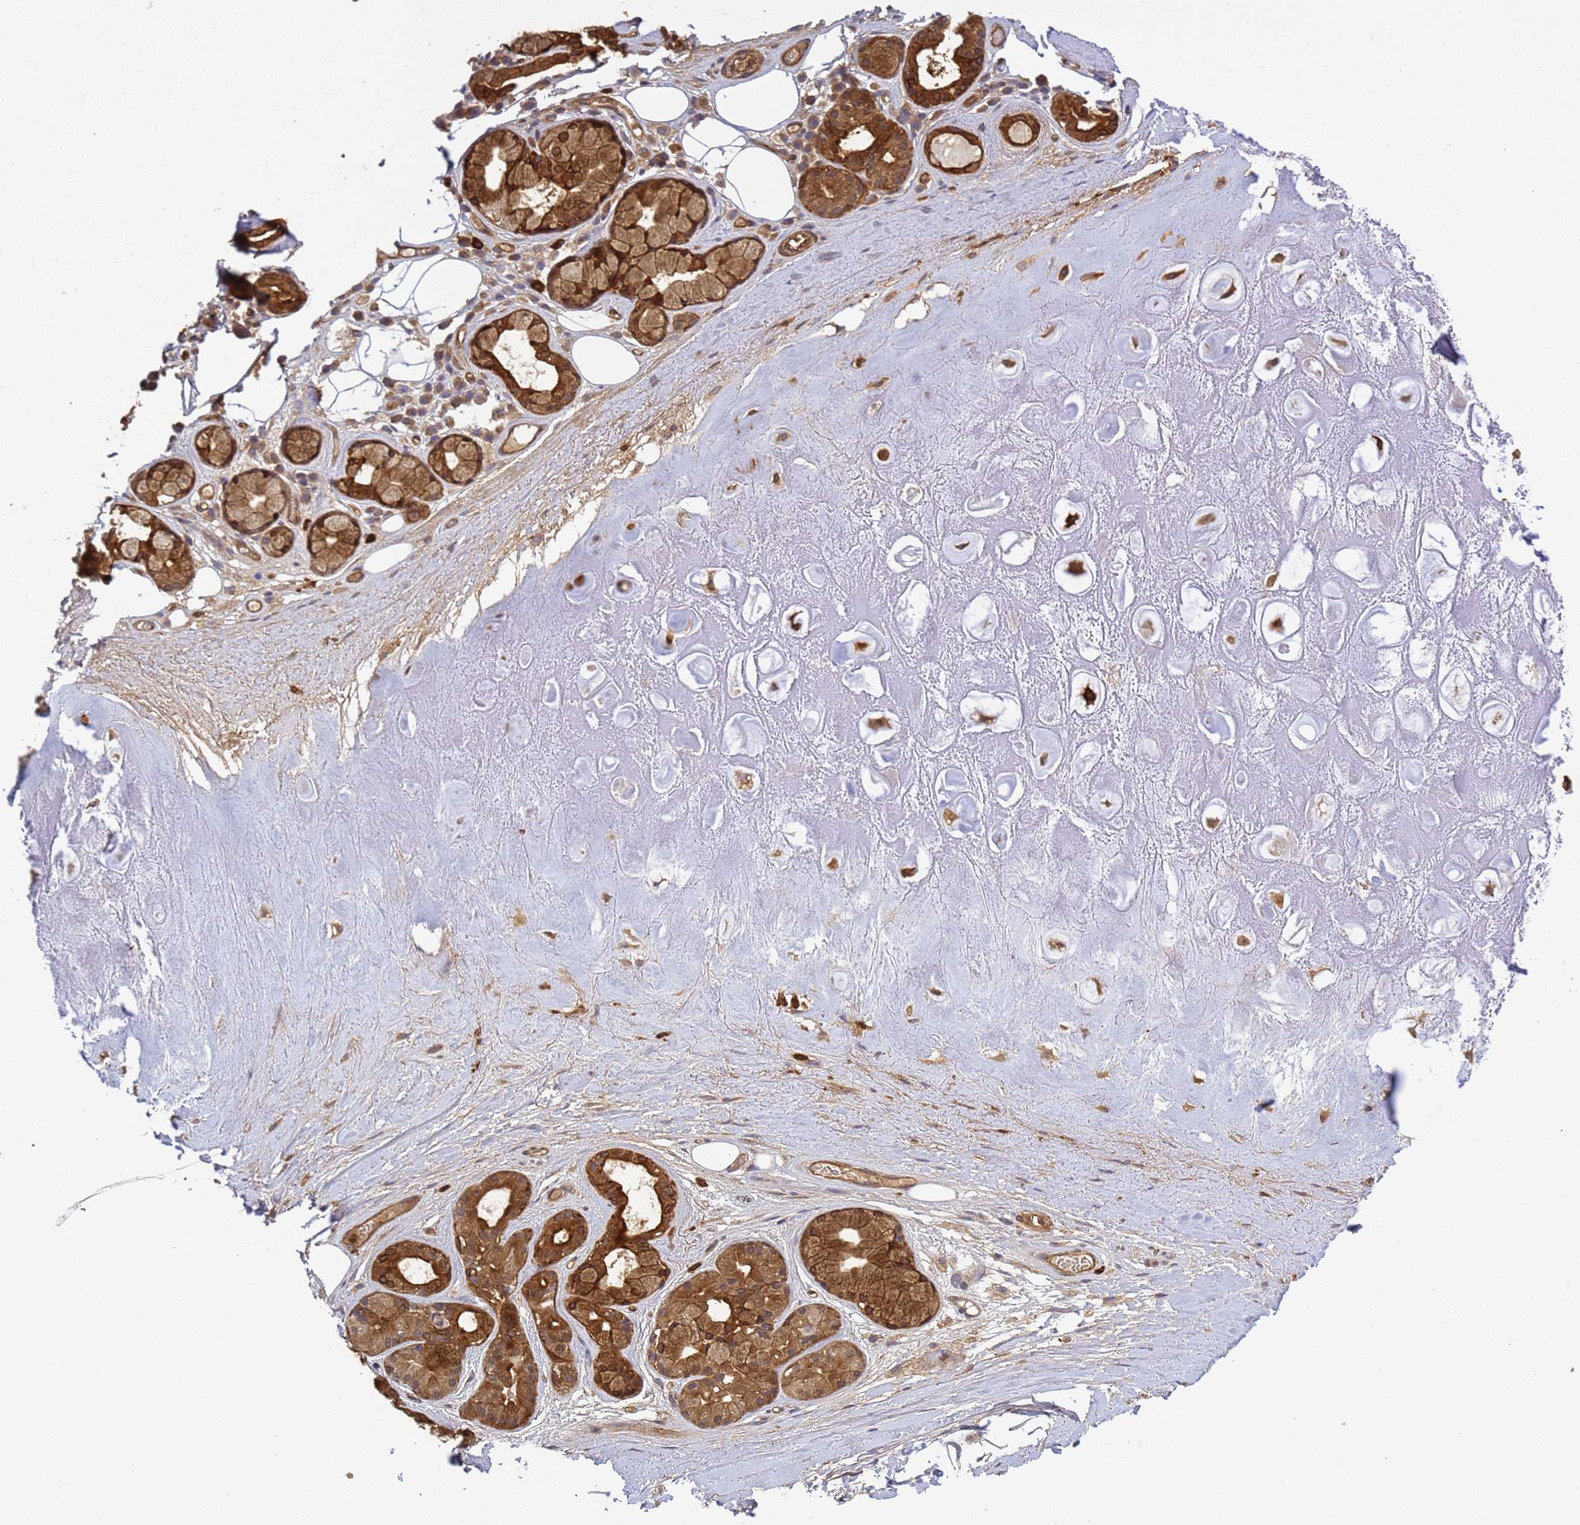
{"staining": {"intensity": "negative", "quantity": "none", "location": "none"}, "tissue": "adipose tissue", "cell_type": "Adipocytes", "image_type": "normal", "snomed": [{"axis": "morphology", "description": "Normal tissue, NOS"}, {"axis": "topography", "description": "Cartilage tissue"}], "caption": "IHC micrograph of normal adipose tissue: human adipose tissue stained with DAB reveals no significant protein expression in adipocytes. (Immunohistochemistry, brightfield microscopy, high magnification).", "gene": "C8orf34", "patient": {"sex": "male", "age": 81}}